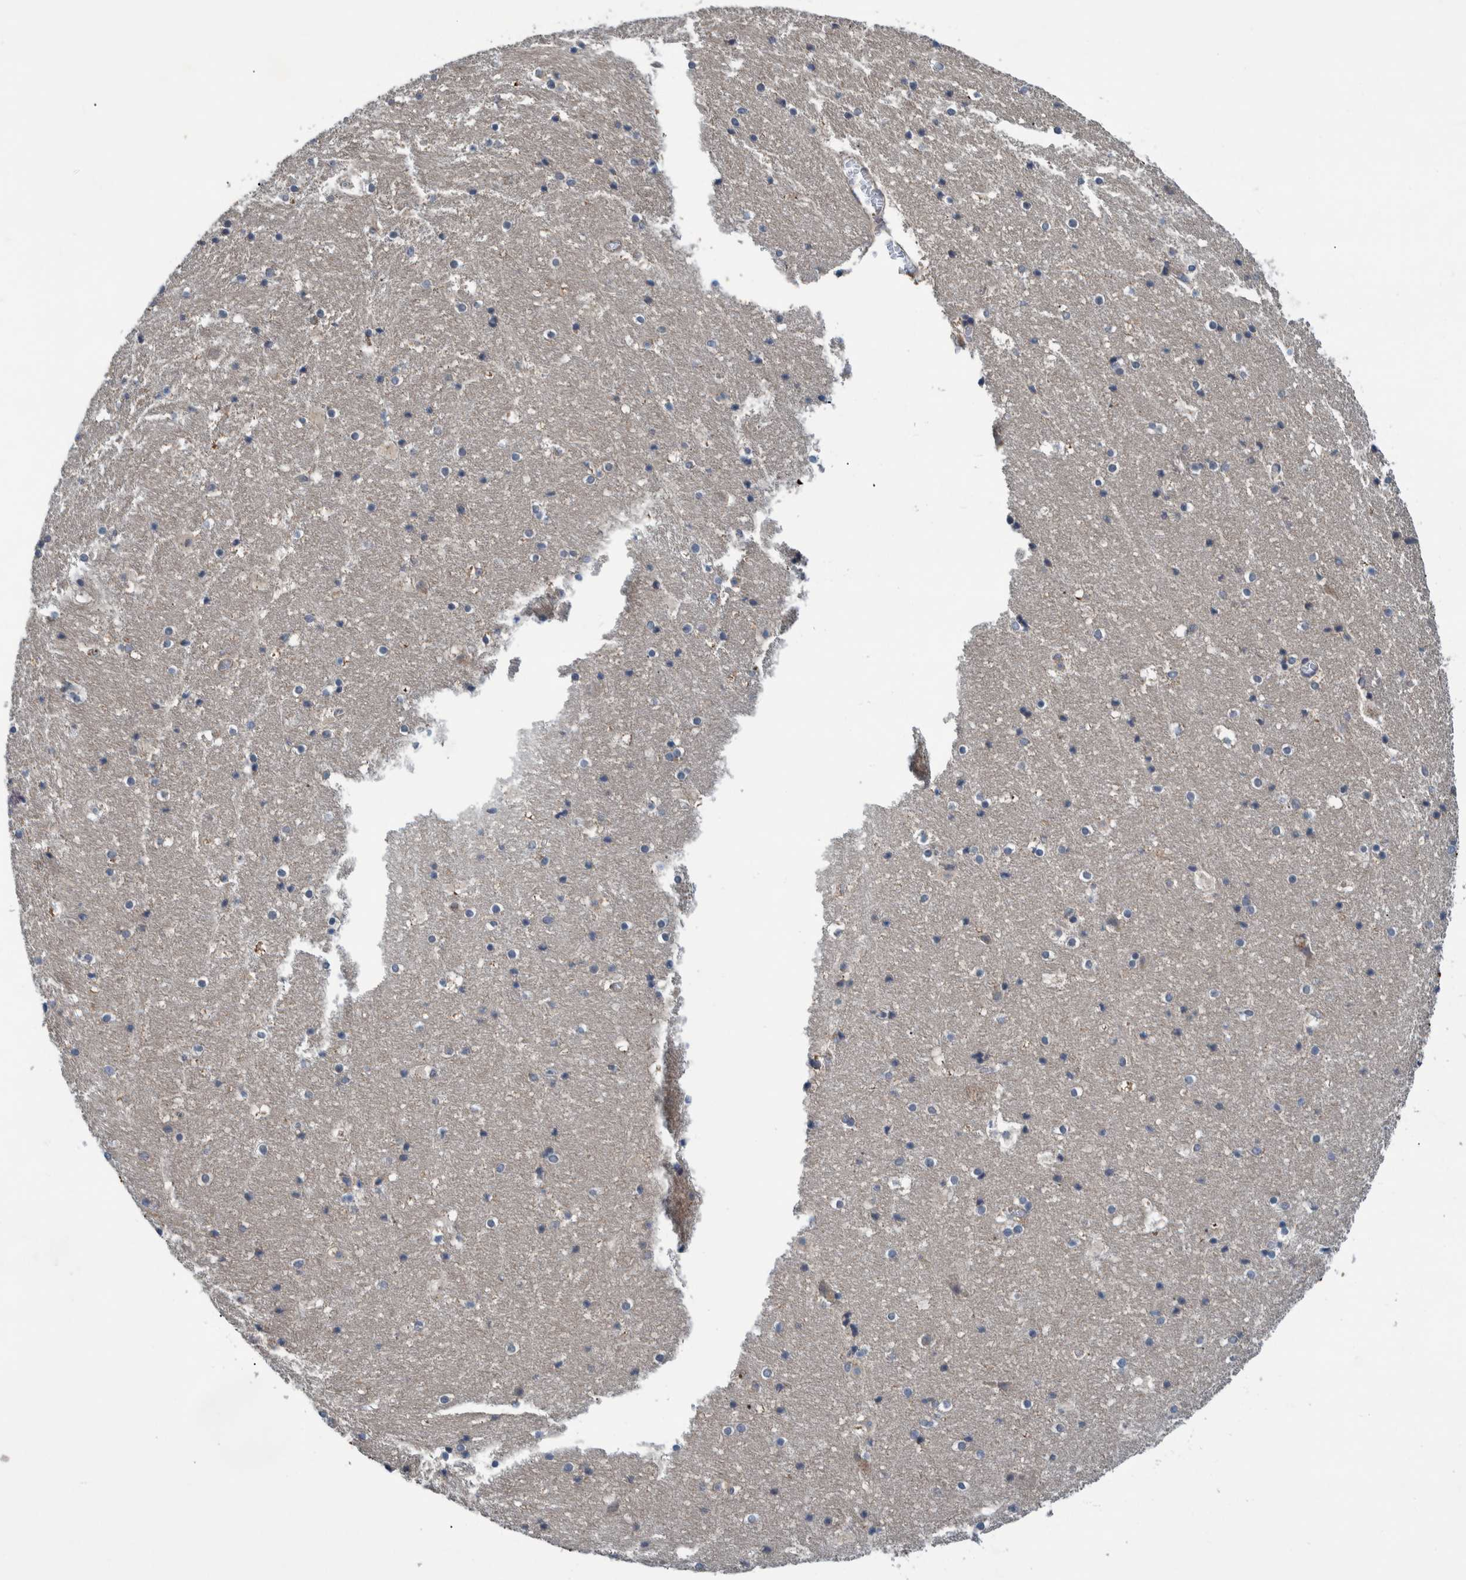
{"staining": {"intensity": "moderate", "quantity": "<25%", "location": "cytoplasmic/membranous"}, "tissue": "hippocampus", "cell_type": "Glial cells", "image_type": "normal", "snomed": [{"axis": "morphology", "description": "Normal tissue, NOS"}, {"axis": "topography", "description": "Hippocampus"}], "caption": "Protein staining by IHC demonstrates moderate cytoplasmic/membranous positivity in approximately <25% of glial cells in normal hippocampus. The protein of interest is stained brown, and the nuclei are stained in blue (DAB (3,3'-diaminobenzidine) IHC with brightfield microscopy, high magnification).", "gene": "ITIH3", "patient": {"sex": "male", "age": 45}}